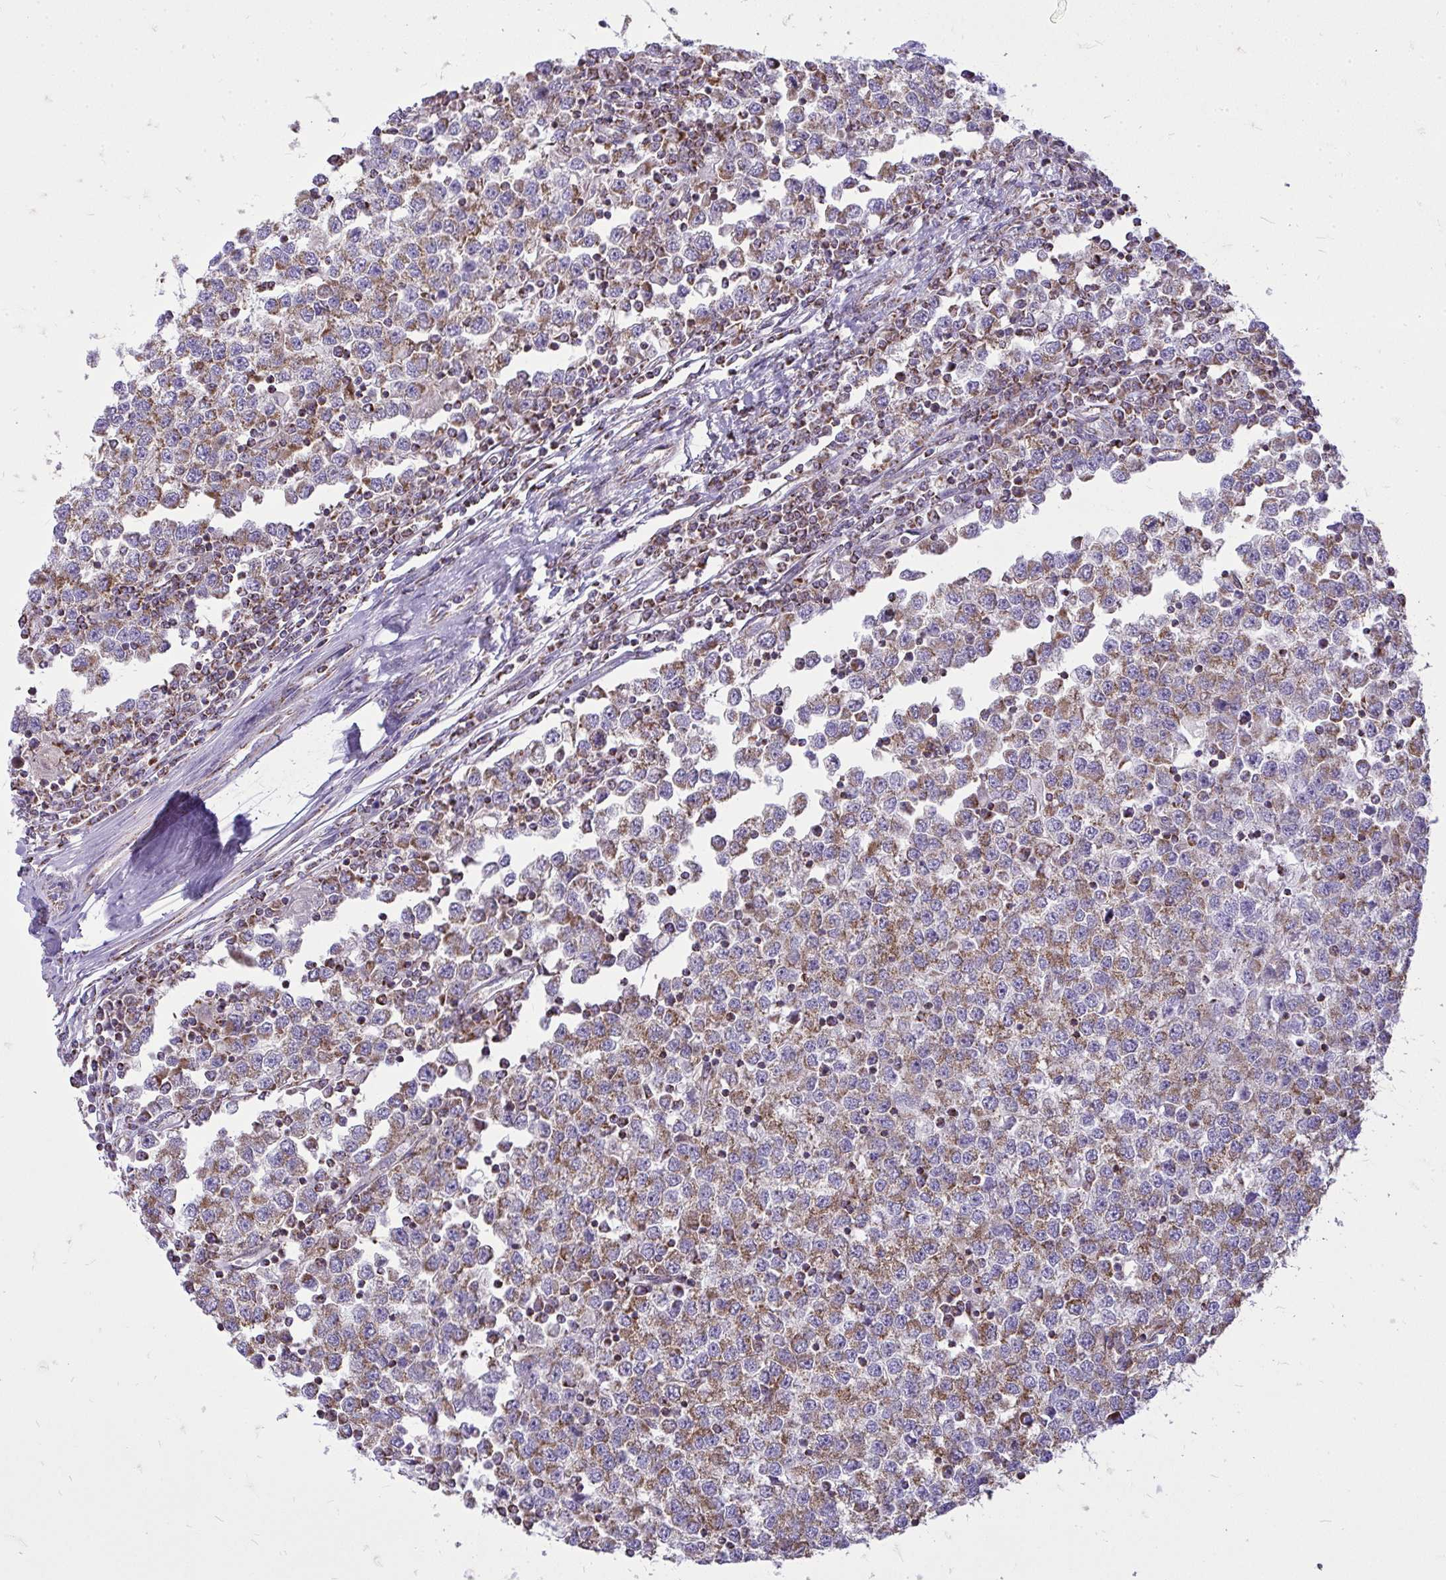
{"staining": {"intensity": "moderate", "quantity": ">75%", "location": "cytoplasmic/membranous"}, "tissue": "testis cancer", "cell_type": "Tumor cells", "image_type": "cancer", "snomed": [{"axis": "morphology", "description": "Seminoma, NOS"}, {"axis": "topography", "description": "Testis"}], "caption": "Immunohistochemical staining of human testis cancer (seminoma) shows moderate cytoplasmic/membranous protein expression in approximately >75% of tumor cells.", "gene": "SPTBN2", "patient": {"sex": "male", "age": 65}}